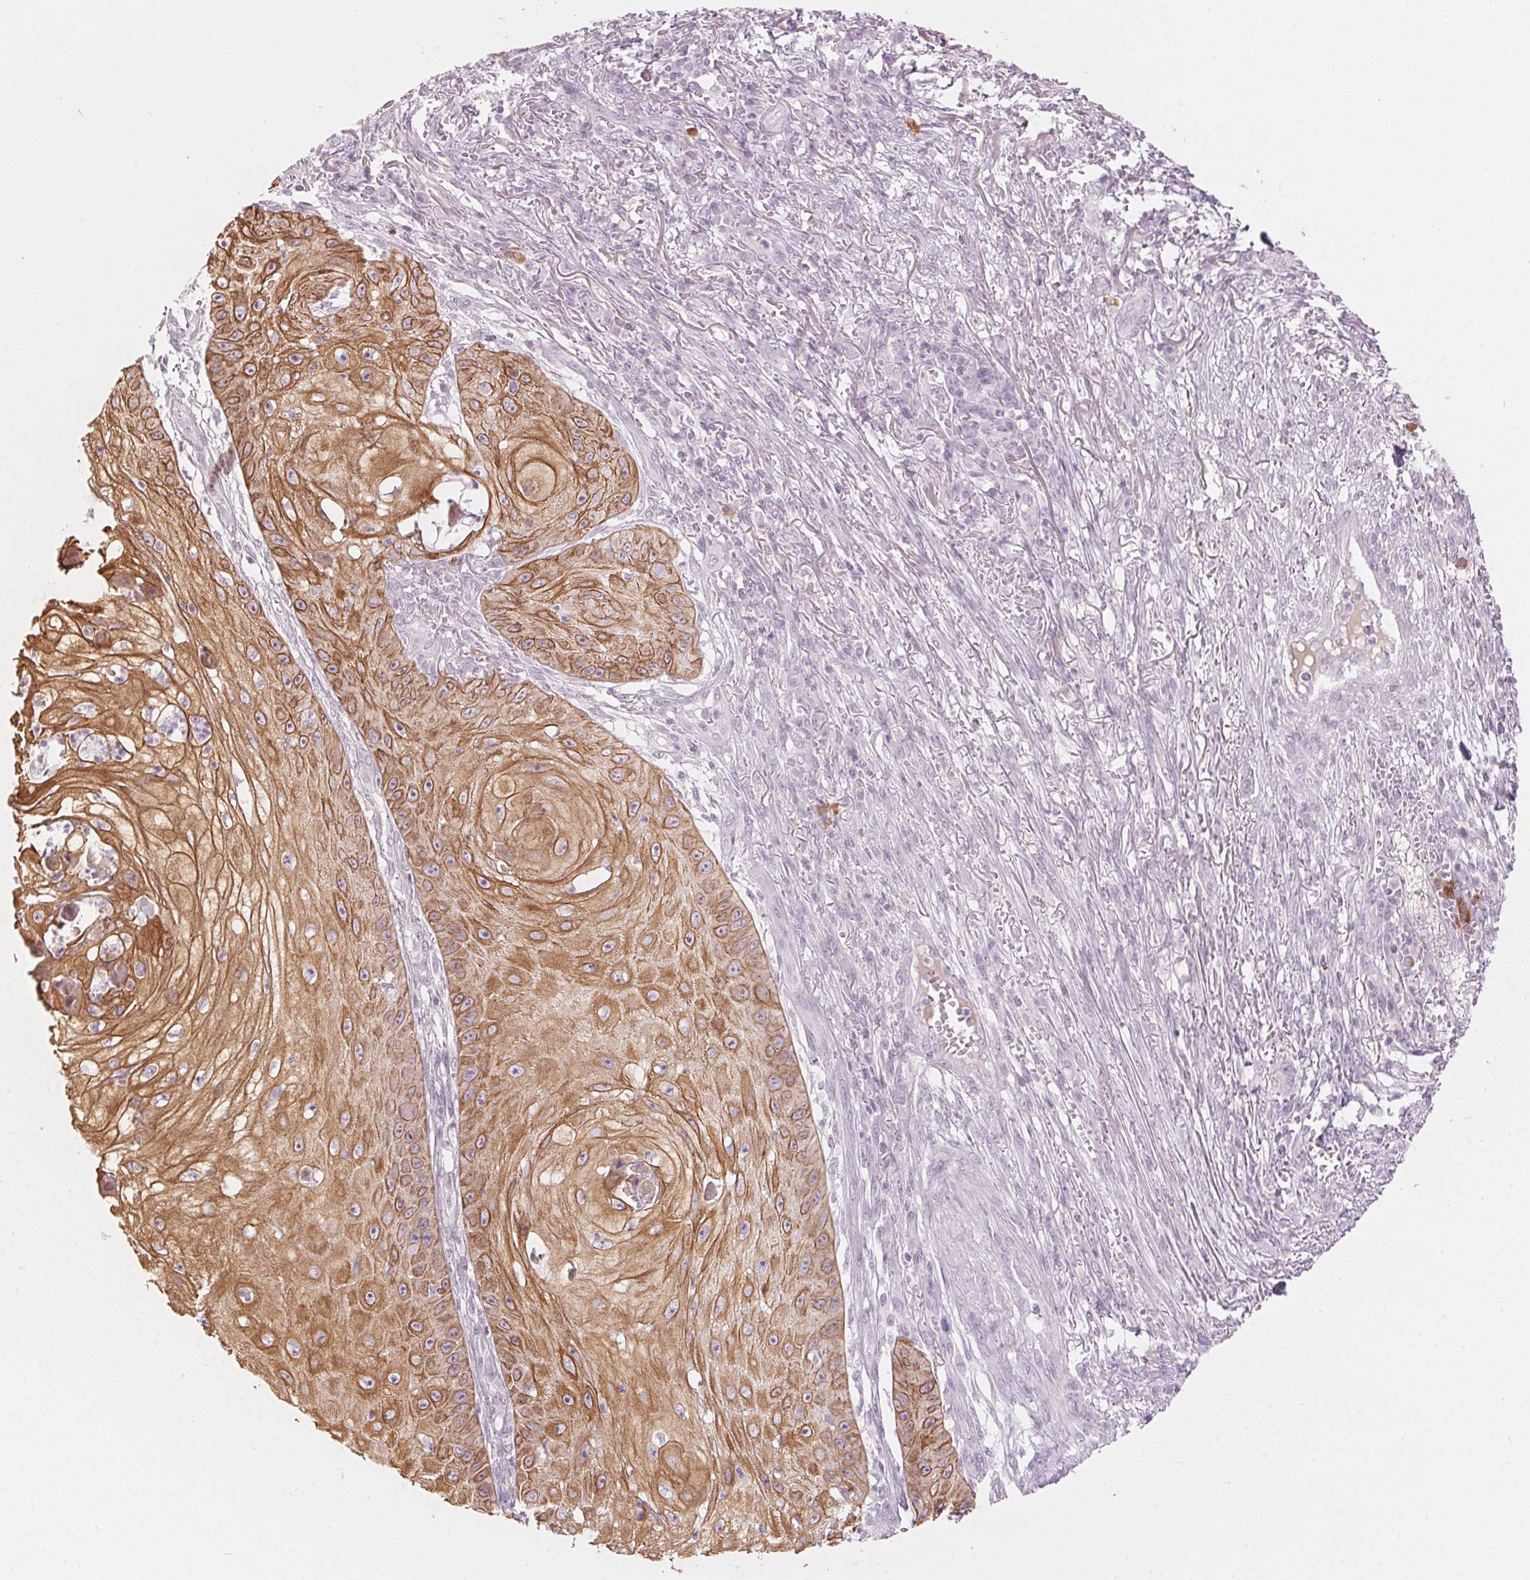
{"staining": {"intensity": "moderate", "quantity": ">75%", "location": "cytoplasmic/membranous"}, "tissue": "skin cancer", "cell_type": "Tumor cells", "image_type": "cancer", "snomed": [{"axis": "morphology", "description": "Squamous cell carcinoma, NOS"}, {"axis": "topography", "description": "Skin"}], "caption": "Protein expression analysis of human skin cancer reveals moderate cytoplasmic/membranous positivity in approximately >75% of tumor cells. (DAB (3,3'-diaminobenzidine) = brown stain, brightfield microscopy at high magnification).", "gene": "SCTR", "patient": {"sex": "male", "age": 70}}